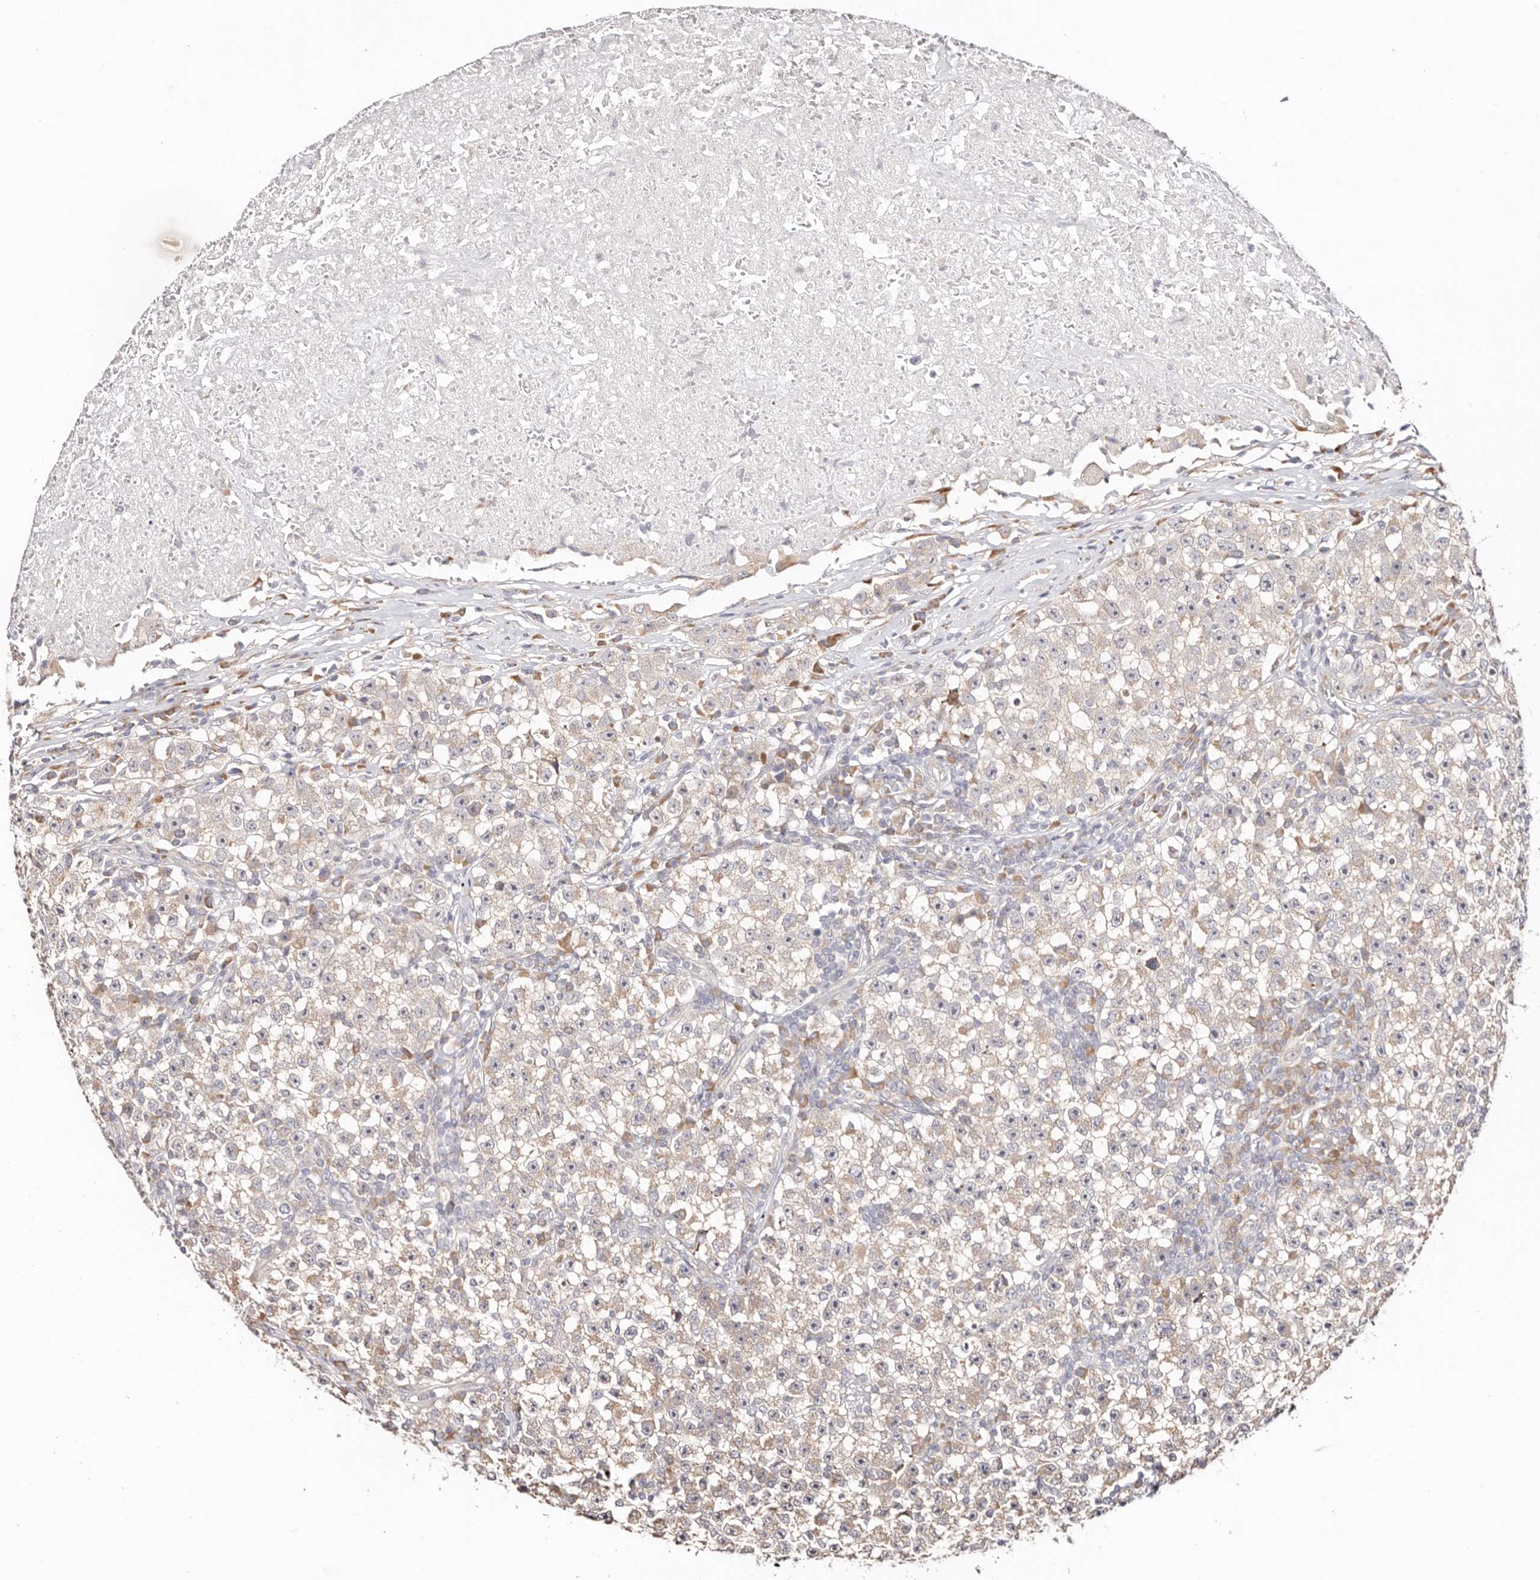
{"staining": {"intensity": "weak", "quantity": "<25%", "location": "cytoplasmic/membranous"}, "tissue": "testis cancer", "cell_type": "Tumor cells", "image_type": "cancer", "snomed": [{"axis": "morphology", "description": "Seminoma, NOS"}, {"axis": "topography", "description": "Testis"}], "caption": "Immunohistochemistry (IHC) of testis seminoma shows no expression in tumor cells.", "gene": "BCL2L15", "patient": {"sex": "male", "age": 22}}